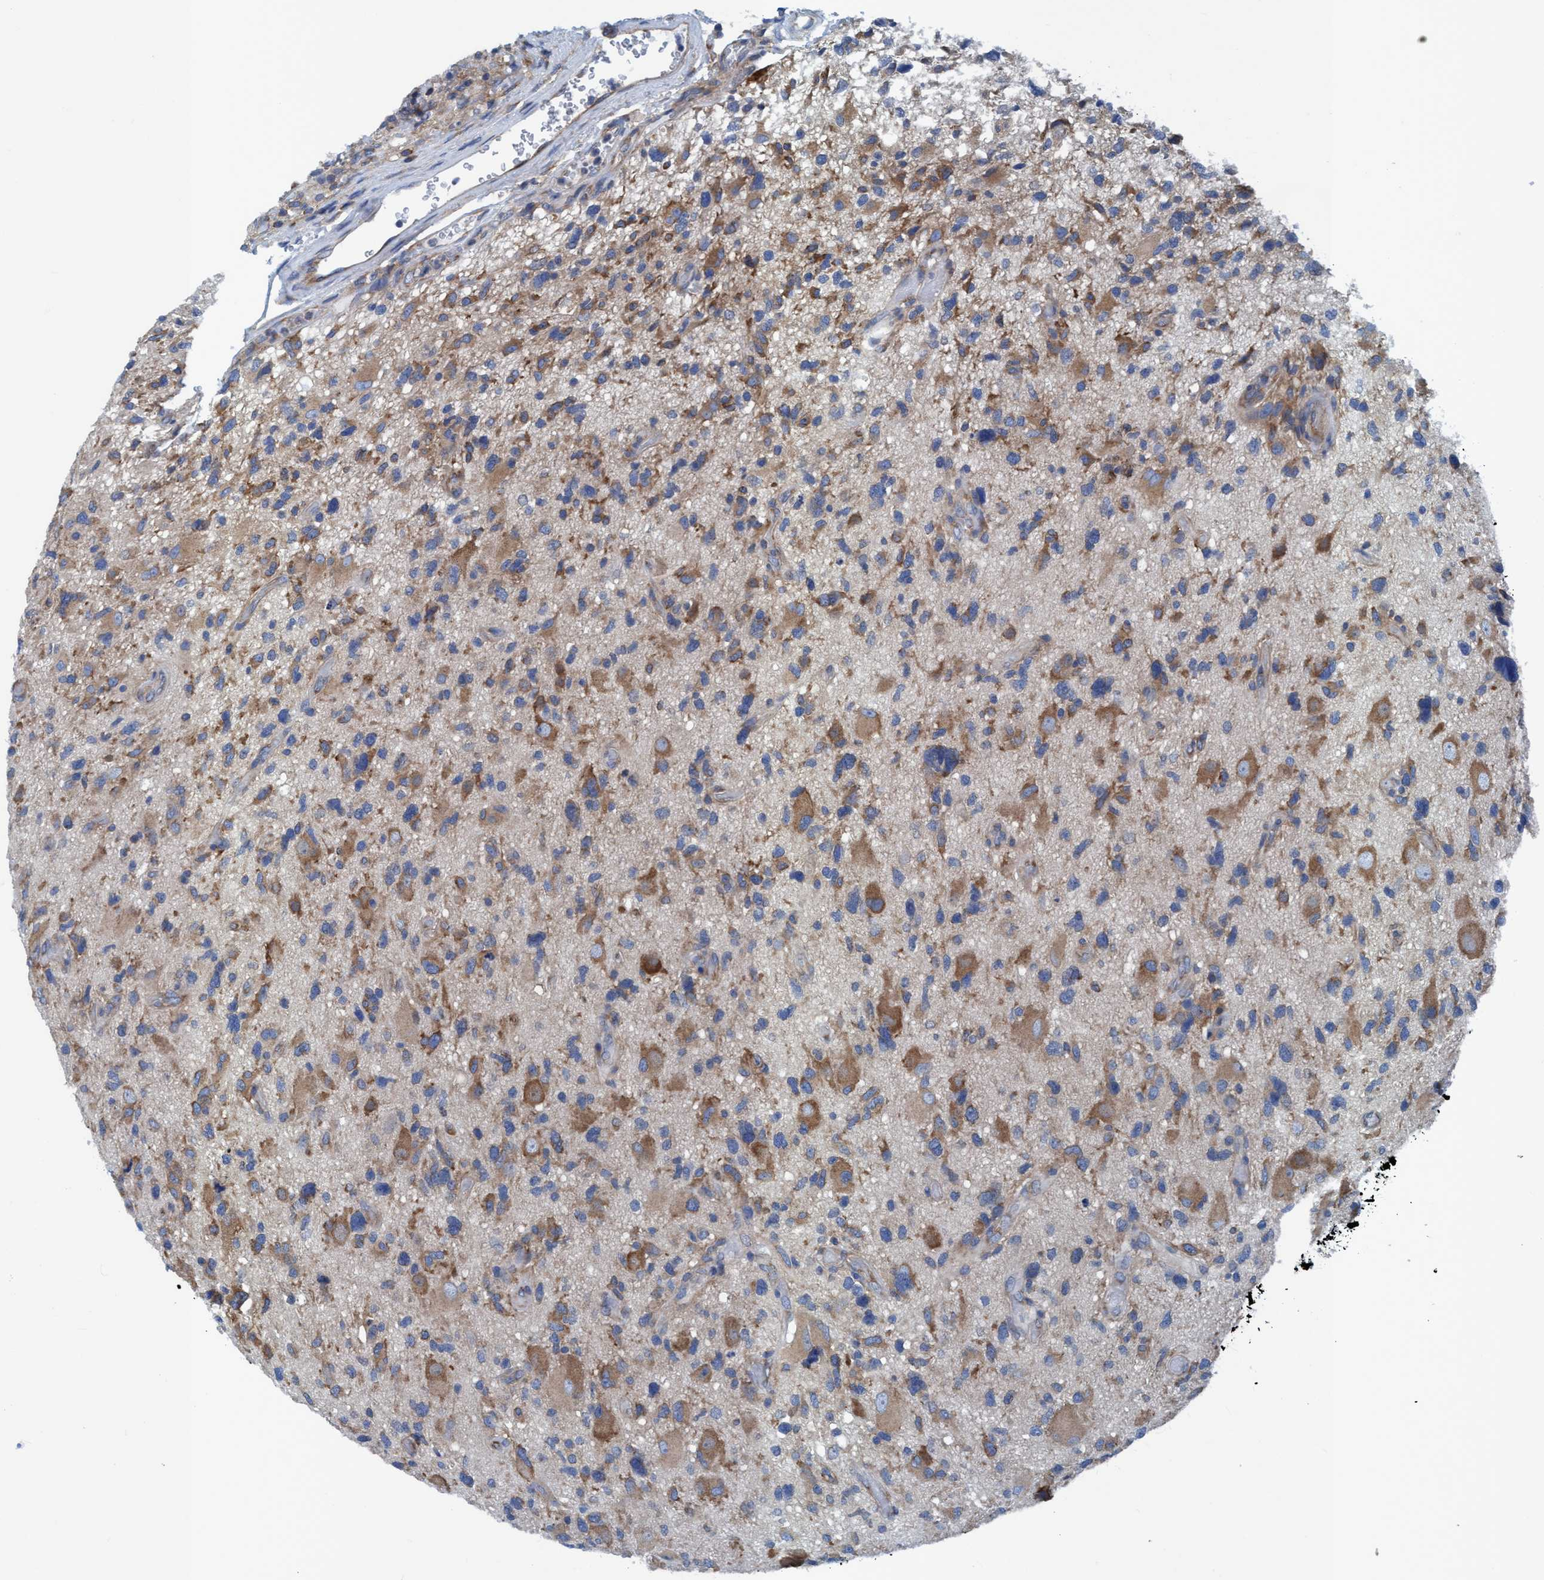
{"staining": {"intensity": "moderate", "quantity": "25%-75%", "location": "cytoplasmic/membranous"}, "tissue": "glioma", "cell_type": "Tumor cells", "image_type": "cancer", "snomed": [{"axis": "morphology", "description": "Glioma, malignant, High grade"}, {"axis": "topography", "description": "Brain"}], "caption": "An immunohistochemistry photomicrograph of neoplastic tissue is shown. Protein staining in brown labels moderate cytoplasmic/membranous positivity in malignant high-grade glioma within tumor cells.", "gene": "NMT1", "patient": {"sex": "male", "age": 33}}